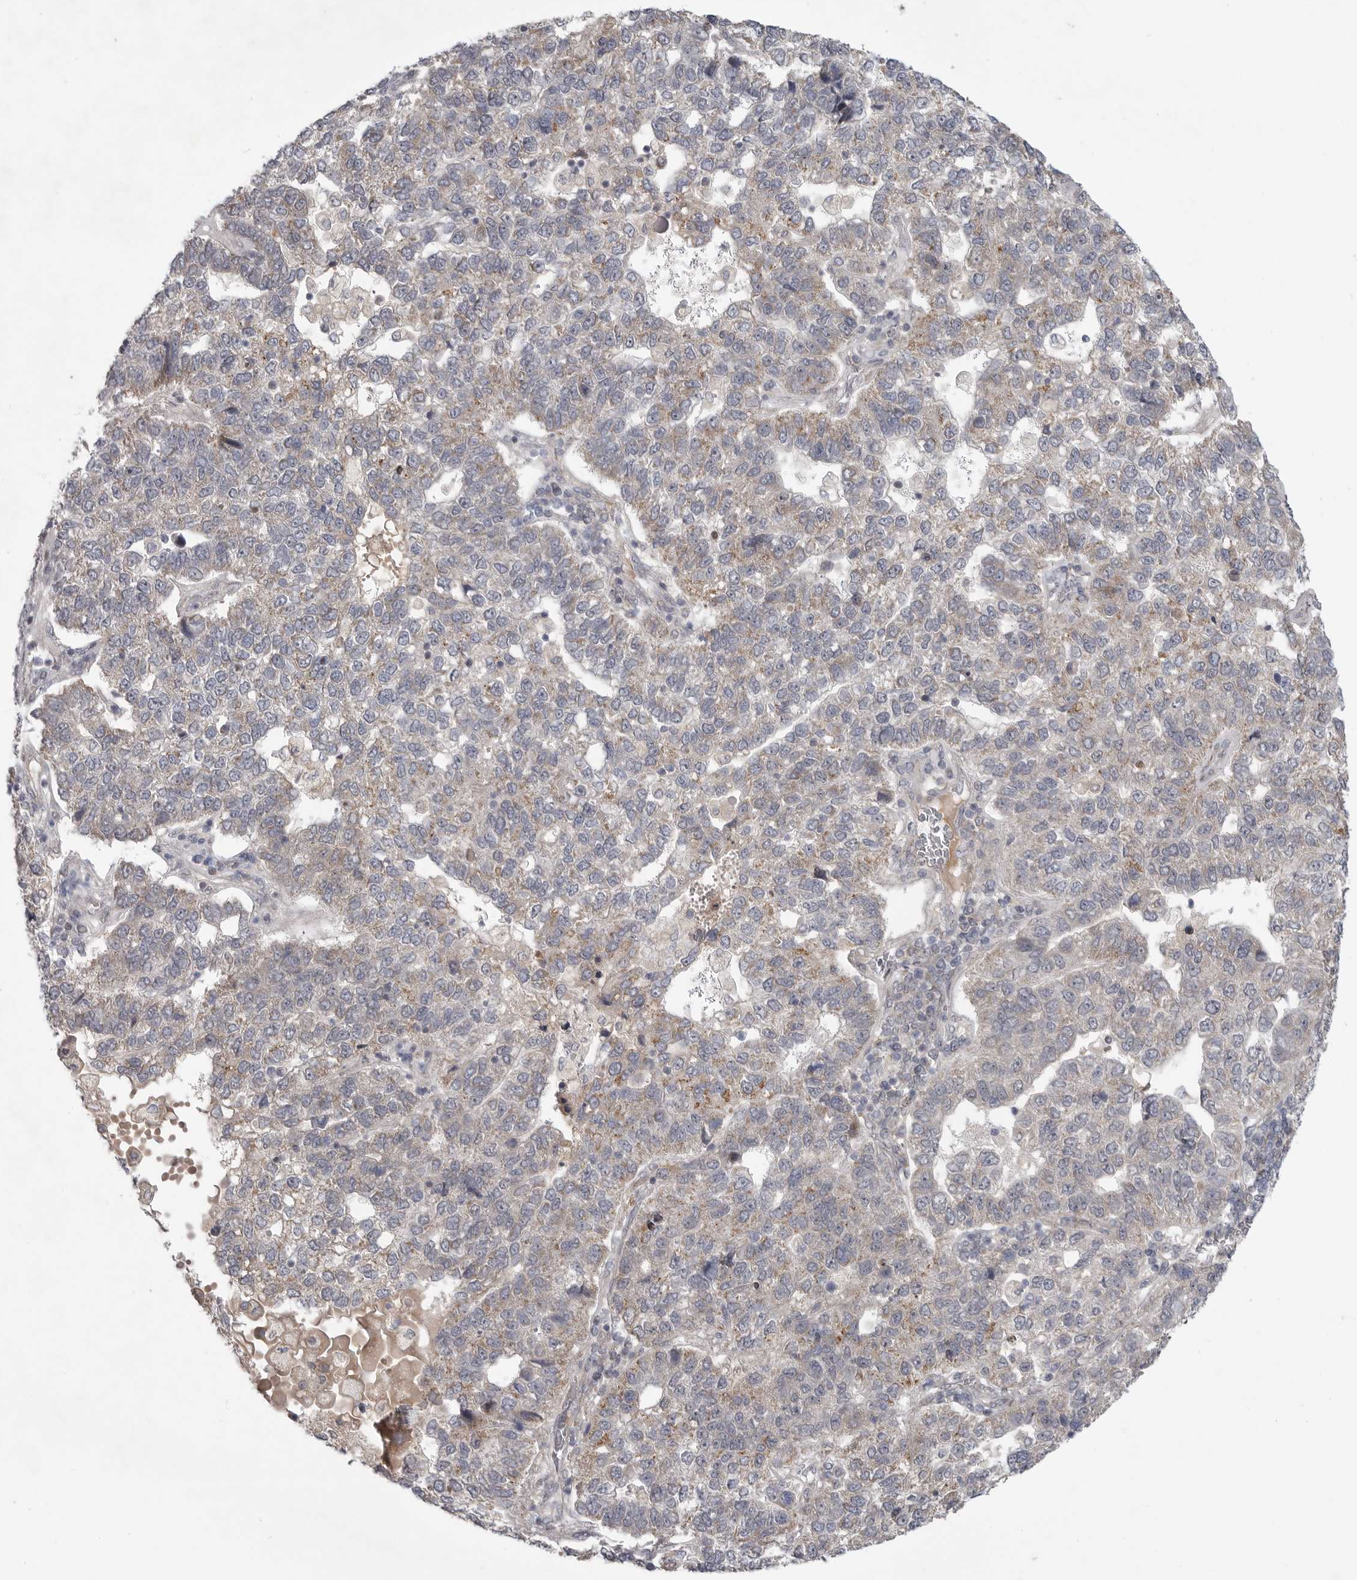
{"staining": {"intensity": "weak", "quantity": "<25%", "location": "cytoplasmic/membranous"}, "tissue": "pancreatic cancer", "cell_type": "Tumor cells", "image_type": "cancer", "snomed": [{"axis": "morphology", "description": "Adenocarcinoma, NOS"}, {"axis": "topography", "description": "Pancreas"}], "caption": "This is an IHC micrograph of adenocarcinoma (pancreatic). There is no staining in tumor cells.", "gene": "FBXO43", "patient": {"sex": "female", "age": 61}}